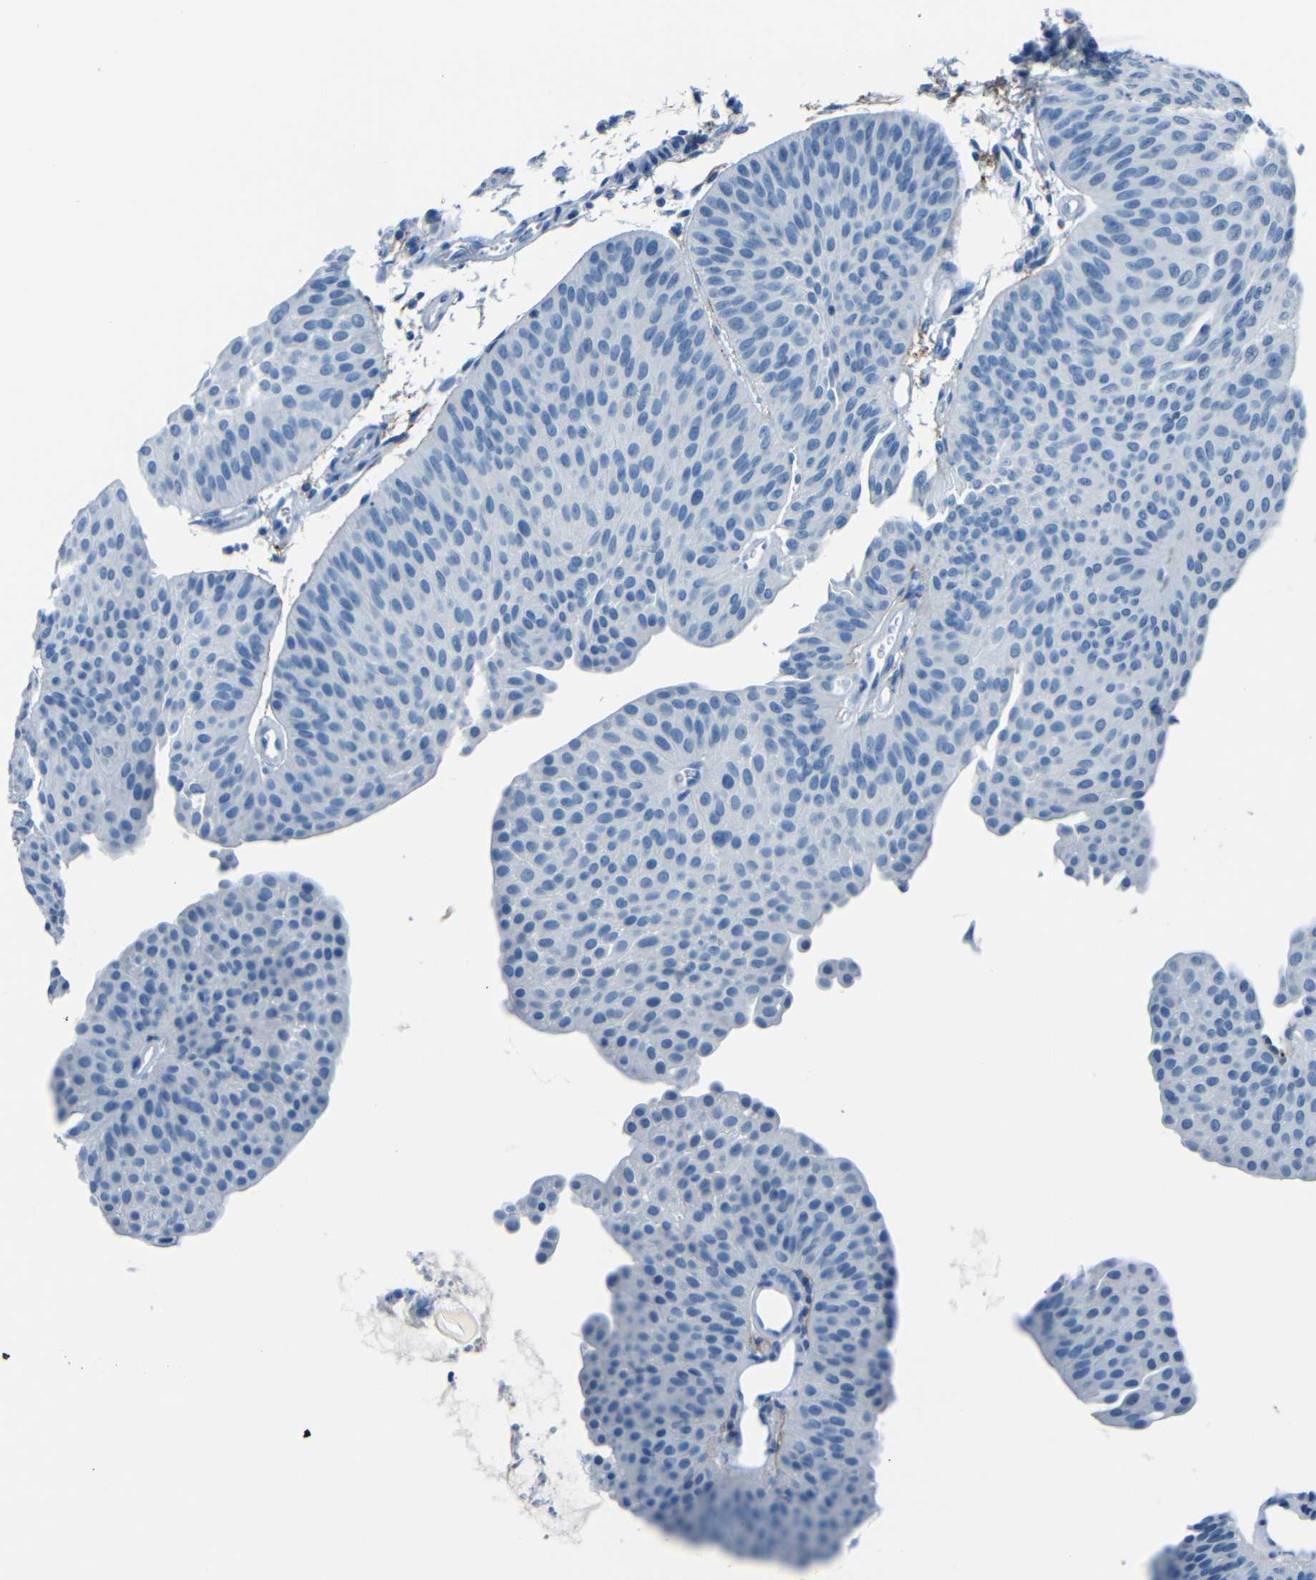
{"staining": {"intensity": "negative", "quantity": "none", "location": "none"}, "tissue": "urothelial cancer", "cell_type": "Tumor cells", "image_type": "cancer", "snomed": [{"axis": "morphology", "description": "Urothelial carcinoma, Low grade"}, {"axis": "topography", "description": "Urinary bladder"}], "caption": "Micrograph shows no significant protein expression in tumor cells of urothelial cancer. (DAB immunohistochemistry with hematoxylin counter stain).", "gene": "FBN2", "patient": {"sex": "female", "age": 60}}